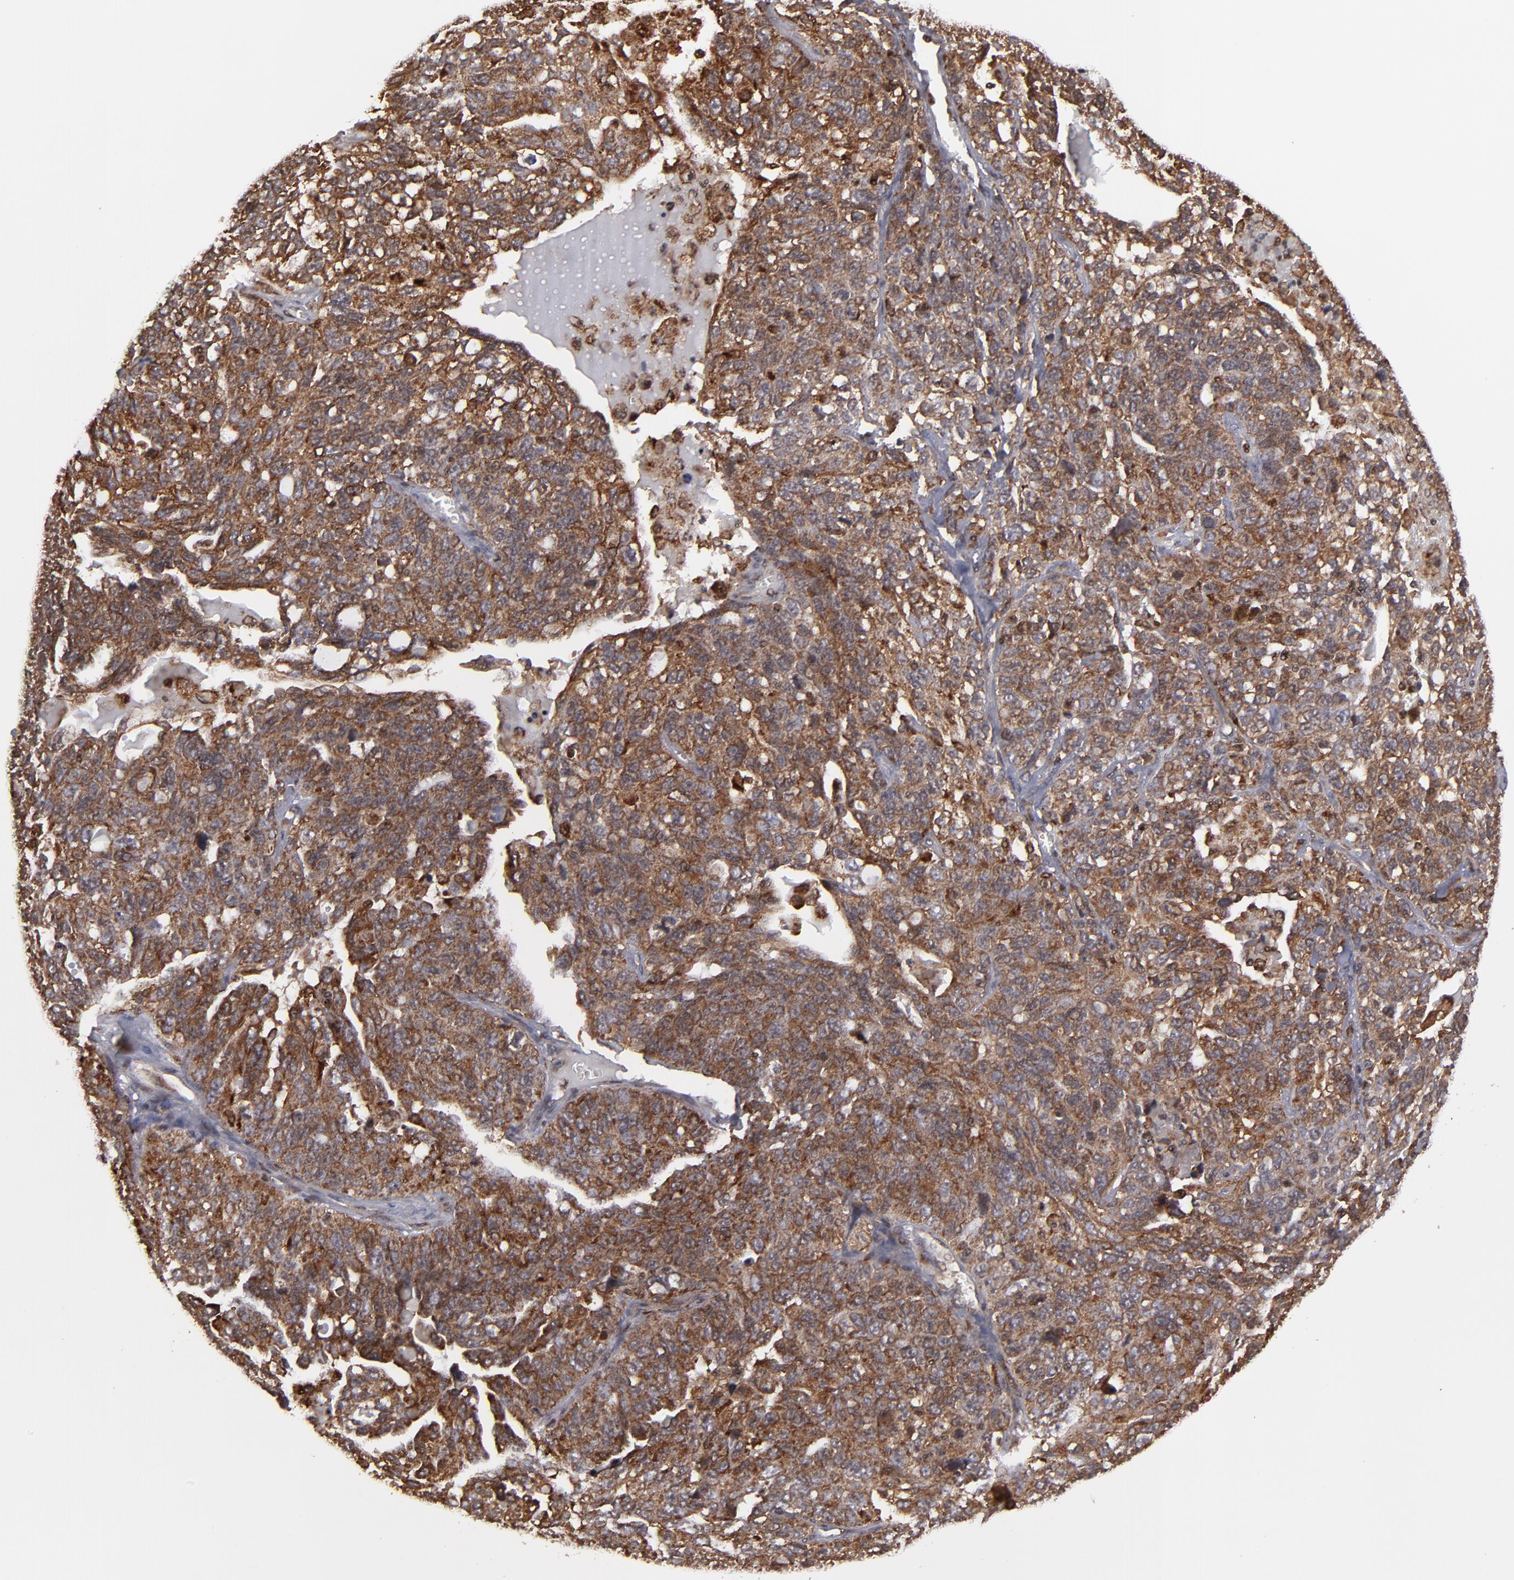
{"staining": {"intensity": "strong", "quantity": ">75%", "location": "cytoplasmic/membranous,nuclear"}, "tissue": "ovarian cancer", "cell_type": "Tumor cells", "image_type": "cancer", "snomed": [{"axis": "morphology", "description": "Cystadenocarcinoma, serous, NOS"}, {"axis": "topography", "description": "Ovary"}], "caption": "Immunohistochemical staining of ovarian serous cystadenocarcinoma demonstrates high levels of strong cytoplasmic/membranous and nuclear expression in approximately >75% of tumor cells.", "gene": "RGS6", "patient": {"sex": "female", "age": 71}}